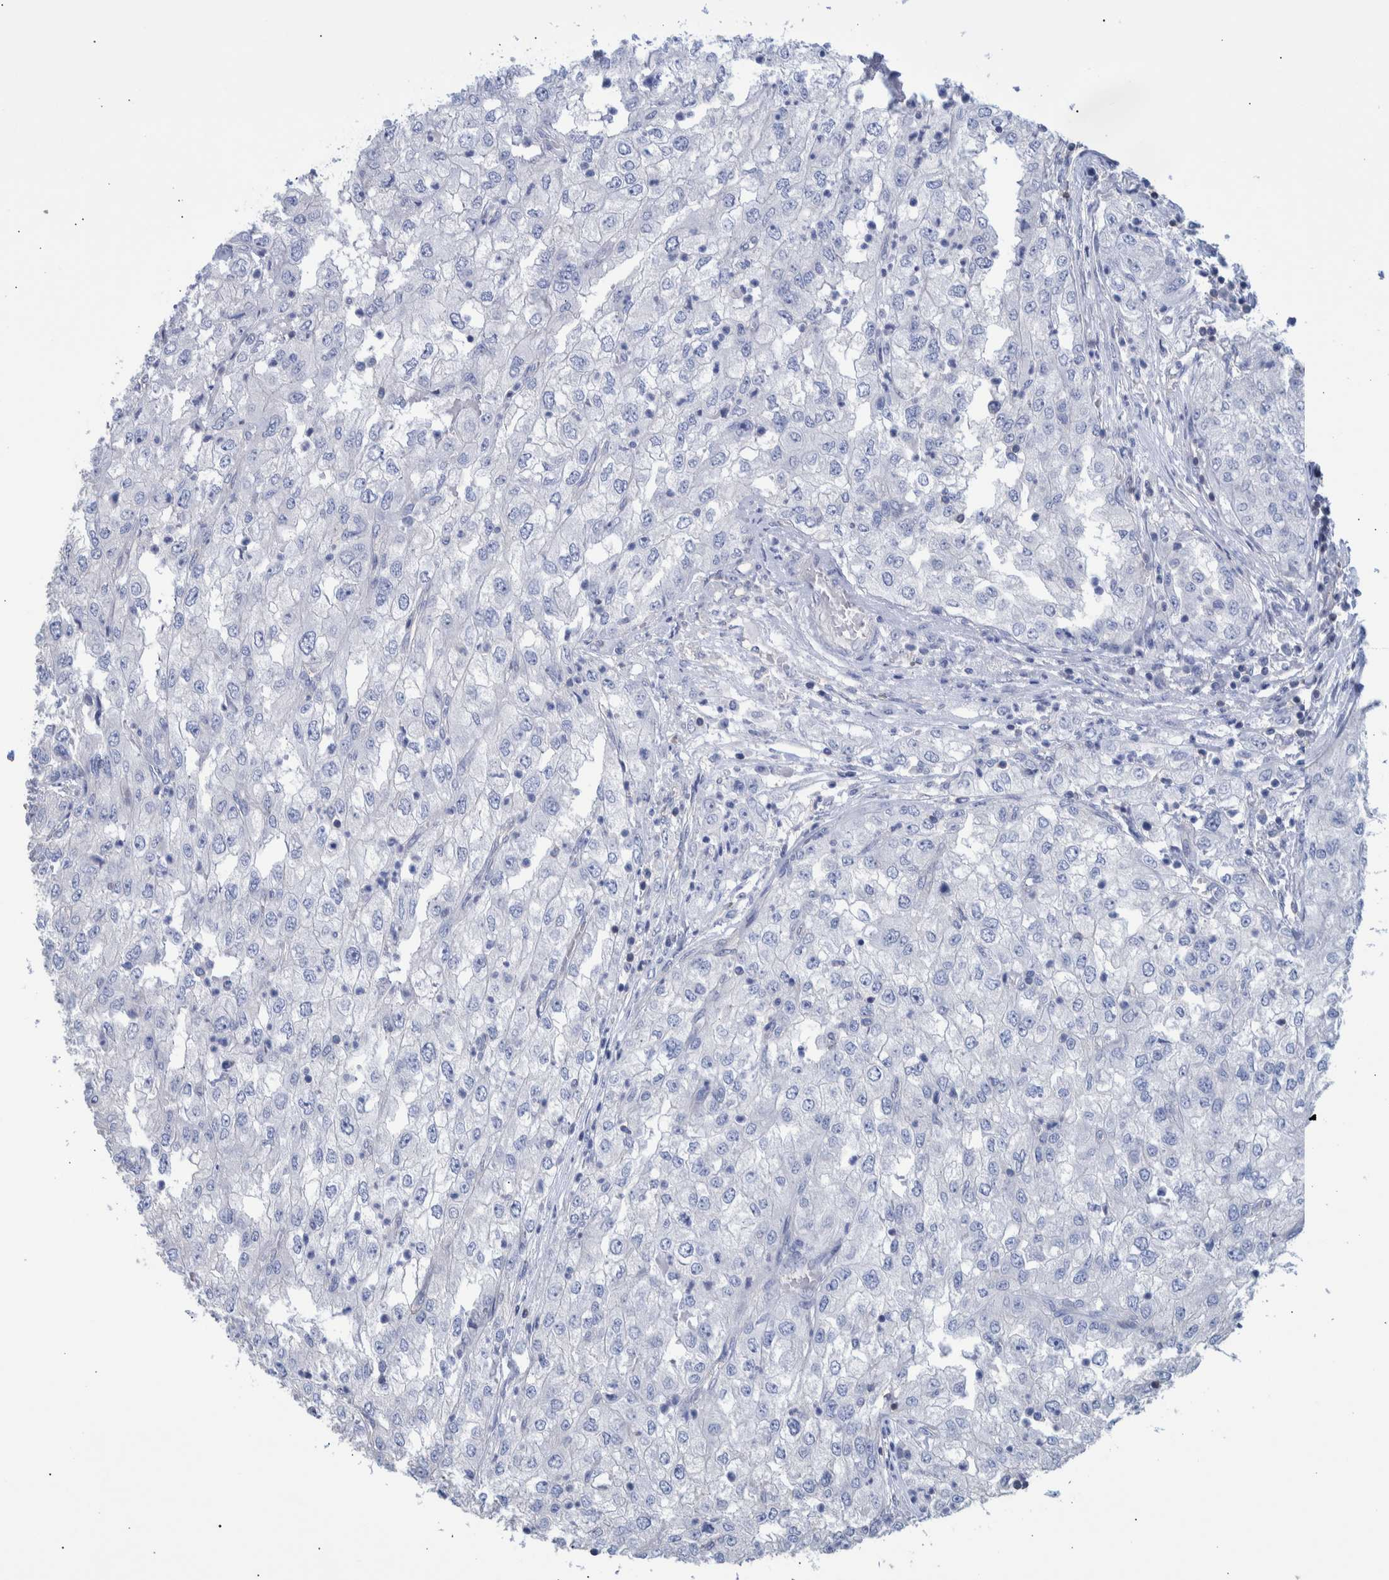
{"staining": {"intensity": "negative", "quantity": "none", "location": "none"}, "tissue": "renal cancer", "cell_type": "Tumor cells", "image_type": "cancer", "snomed": [{"axis": "morphology", "description": "Adenocarcinoma, NOS"}, {"axis": "topography", "description": "Kidney"}], "caption": "Histopathology image shows no protein expression in tumor cells of adenocarcinoma (renal) tissue. (DAB (3,3'-diaminobenzidine) IHC with hematoxylin counter stain).", "gene": "PPP3CC", "patient": {"sex": "female", "age": 54}}